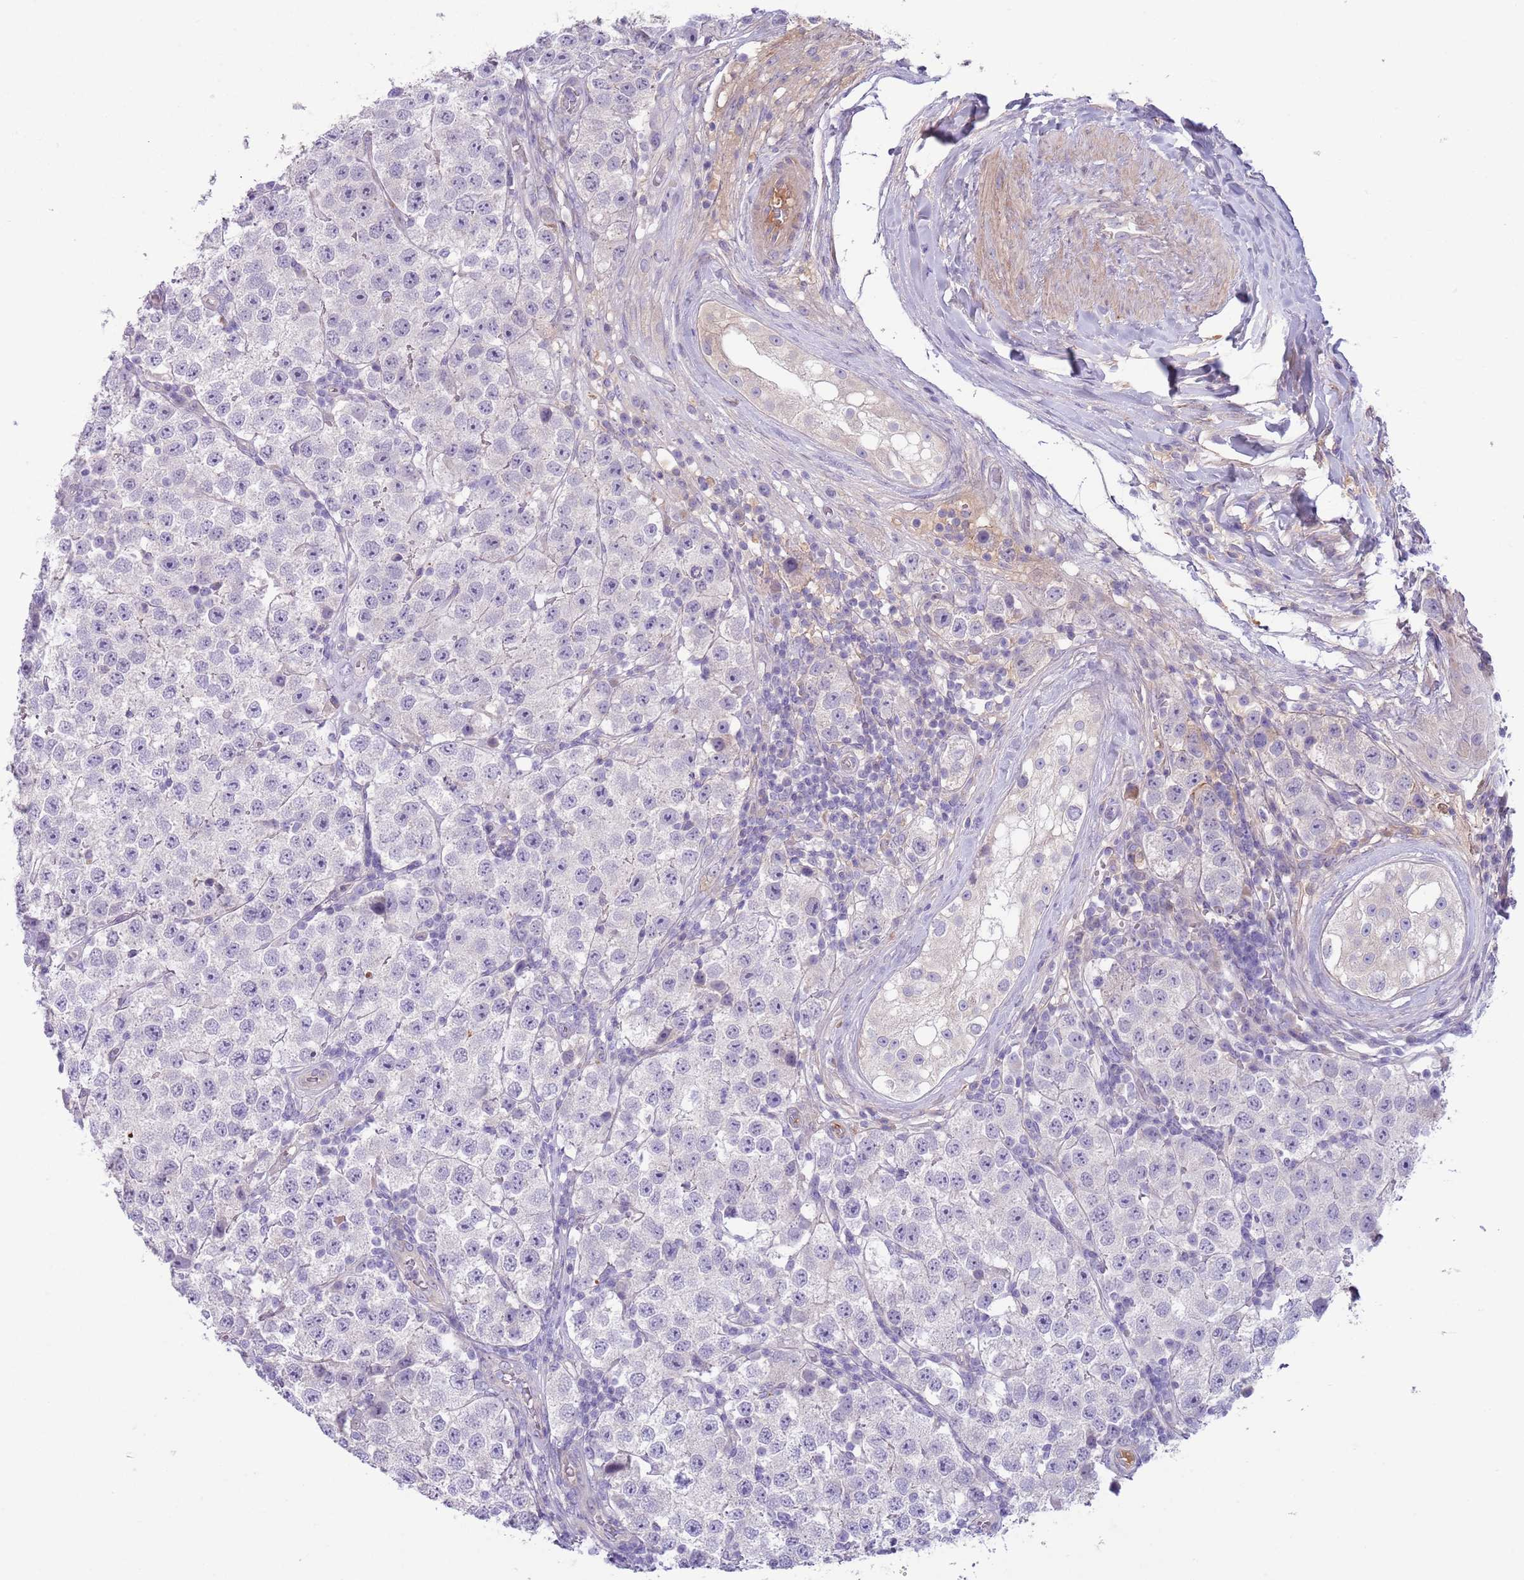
{"staining": {"intensity": "negative", "quantity": "none", "location": "none"}, "tissue": "testis cancer", "cell_type": "Tumor cells", "image_type": "cancer", "snomed": [{"axis": "morphology", "description": "Seminoma, NOS"}, {"axis": "topography", "description": "Testis"}], "caption": "High power microscopy micrograph of an IHC histopathology image of testis seminoma, revealing no significant positivity in tumor cells.", "gene": "CFH", "patient": {"sex": "male", "age": 34}}